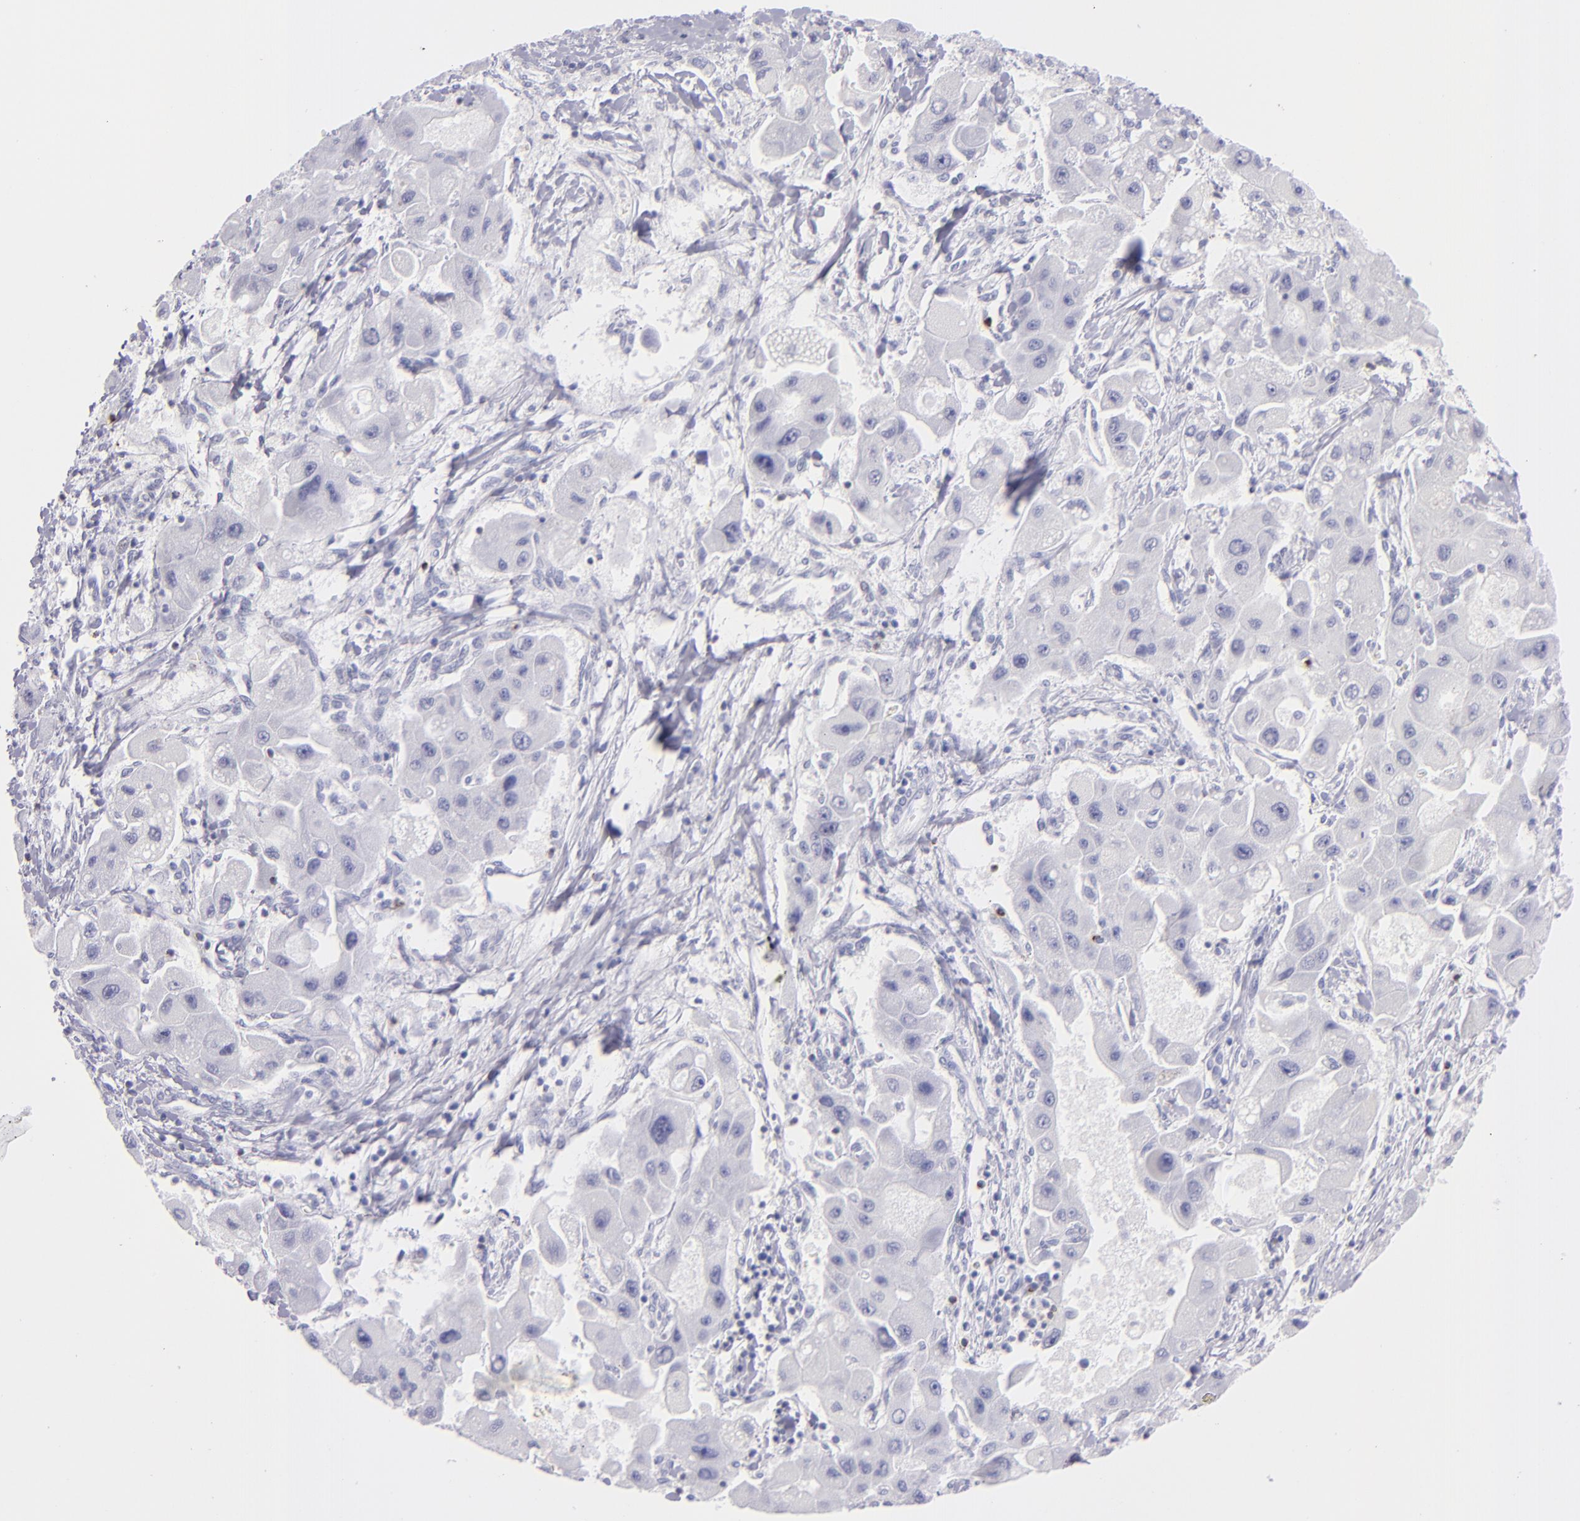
{"staining": {"intensity": "negative", "quantity": "none", "location": "none"}, "tissue": "liver cancer", "cell_type": "Tumor cells", "image_type": "cancer", "snomed": [{"axis": "morphology", "description": "Carcinoma, Hepatocellular, NOS"}, {"axis": "topography", "description": "Liver"}], "caption": "This is an immunohistochemistry photomicrograph of human liver cancer. There is no positivity in tumor cells.", "gene": "PRF1", "patient": {"sex": "male", "age": 24}}